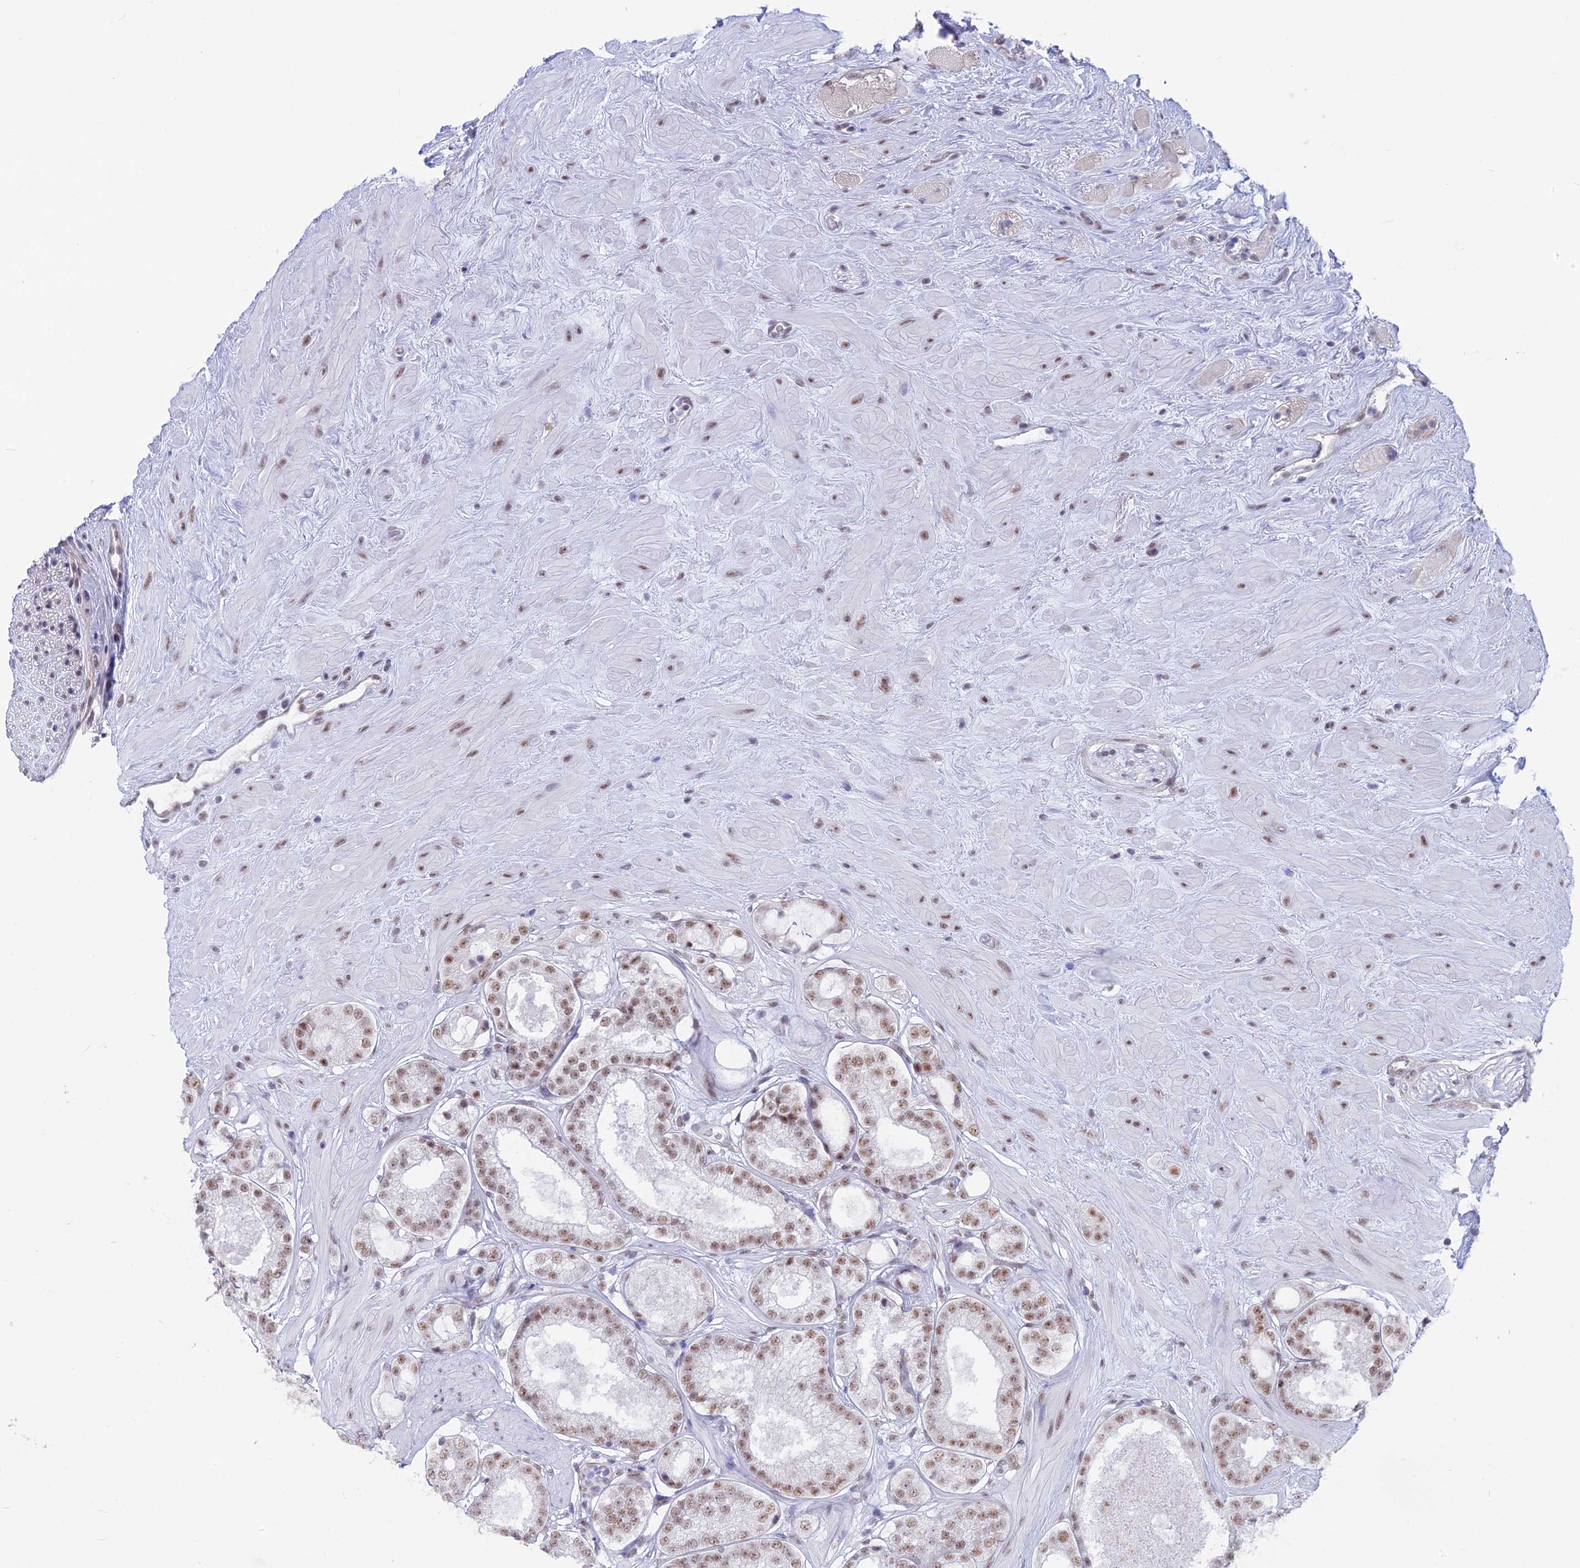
{"staining": {"intensity": "moderate", "quantity": ">75%", "location": "nuclear"}, "tissue": "prostate cancer", "cell_type": "Tumor cells", "image_type": "cancer", "snomed": [{"axis": "morphology", "description": "Adenocarcinoma, High grade"}, {"axis": "topography", "description": "Prostate"}], "caption": "High-grade adenocarcinoma (prostate) stained with DAB (3,3'-diaminobenzidine) immunohistochemistry displays medium levels of moderate nuclear staining in about >75% of tumor cells.", "gene": "SRSF5", "patient": {"sex": "male", "age": 65}}